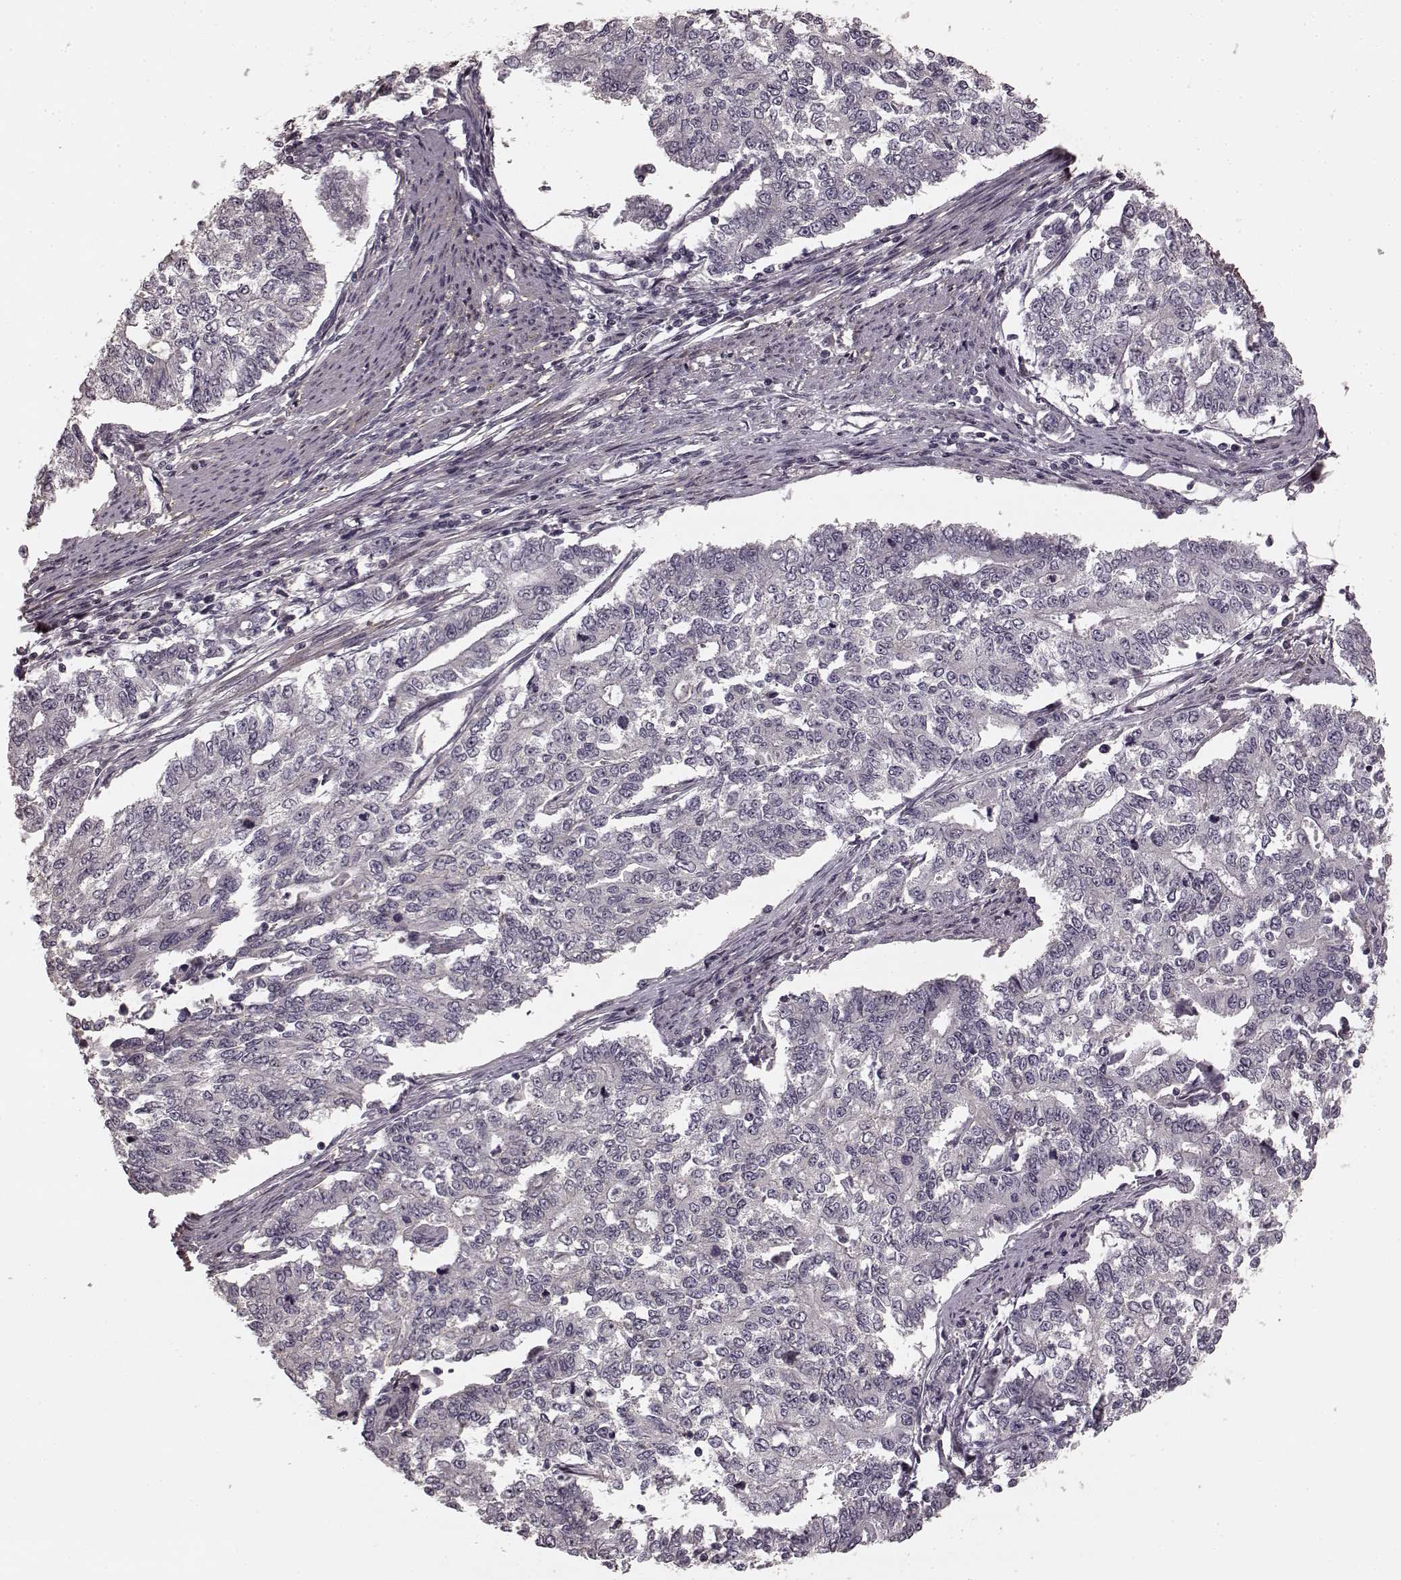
{"staining": {"intensity": "negative", "quantity": "none", "location": "none"}, "tissue": "endometrial cancer", "cell_type": "Tumor cells", "image_type": "cancer", "snomed": [{"axis": "morphology", "description": "Adenocarcinoma, NOS"}, {"axis": "topography", "description": "Uterus"}], "caption": "Tumor cells are negative for brown protein staining in endometrial cancer (adenocarcinoma). (Brightfield microscopy of DAB (3,3'-diaminobenzidine) immunohistochemistry at high magnification).", "gene": "PRKCE", "patient": {"sex": "female", "age": 59}}